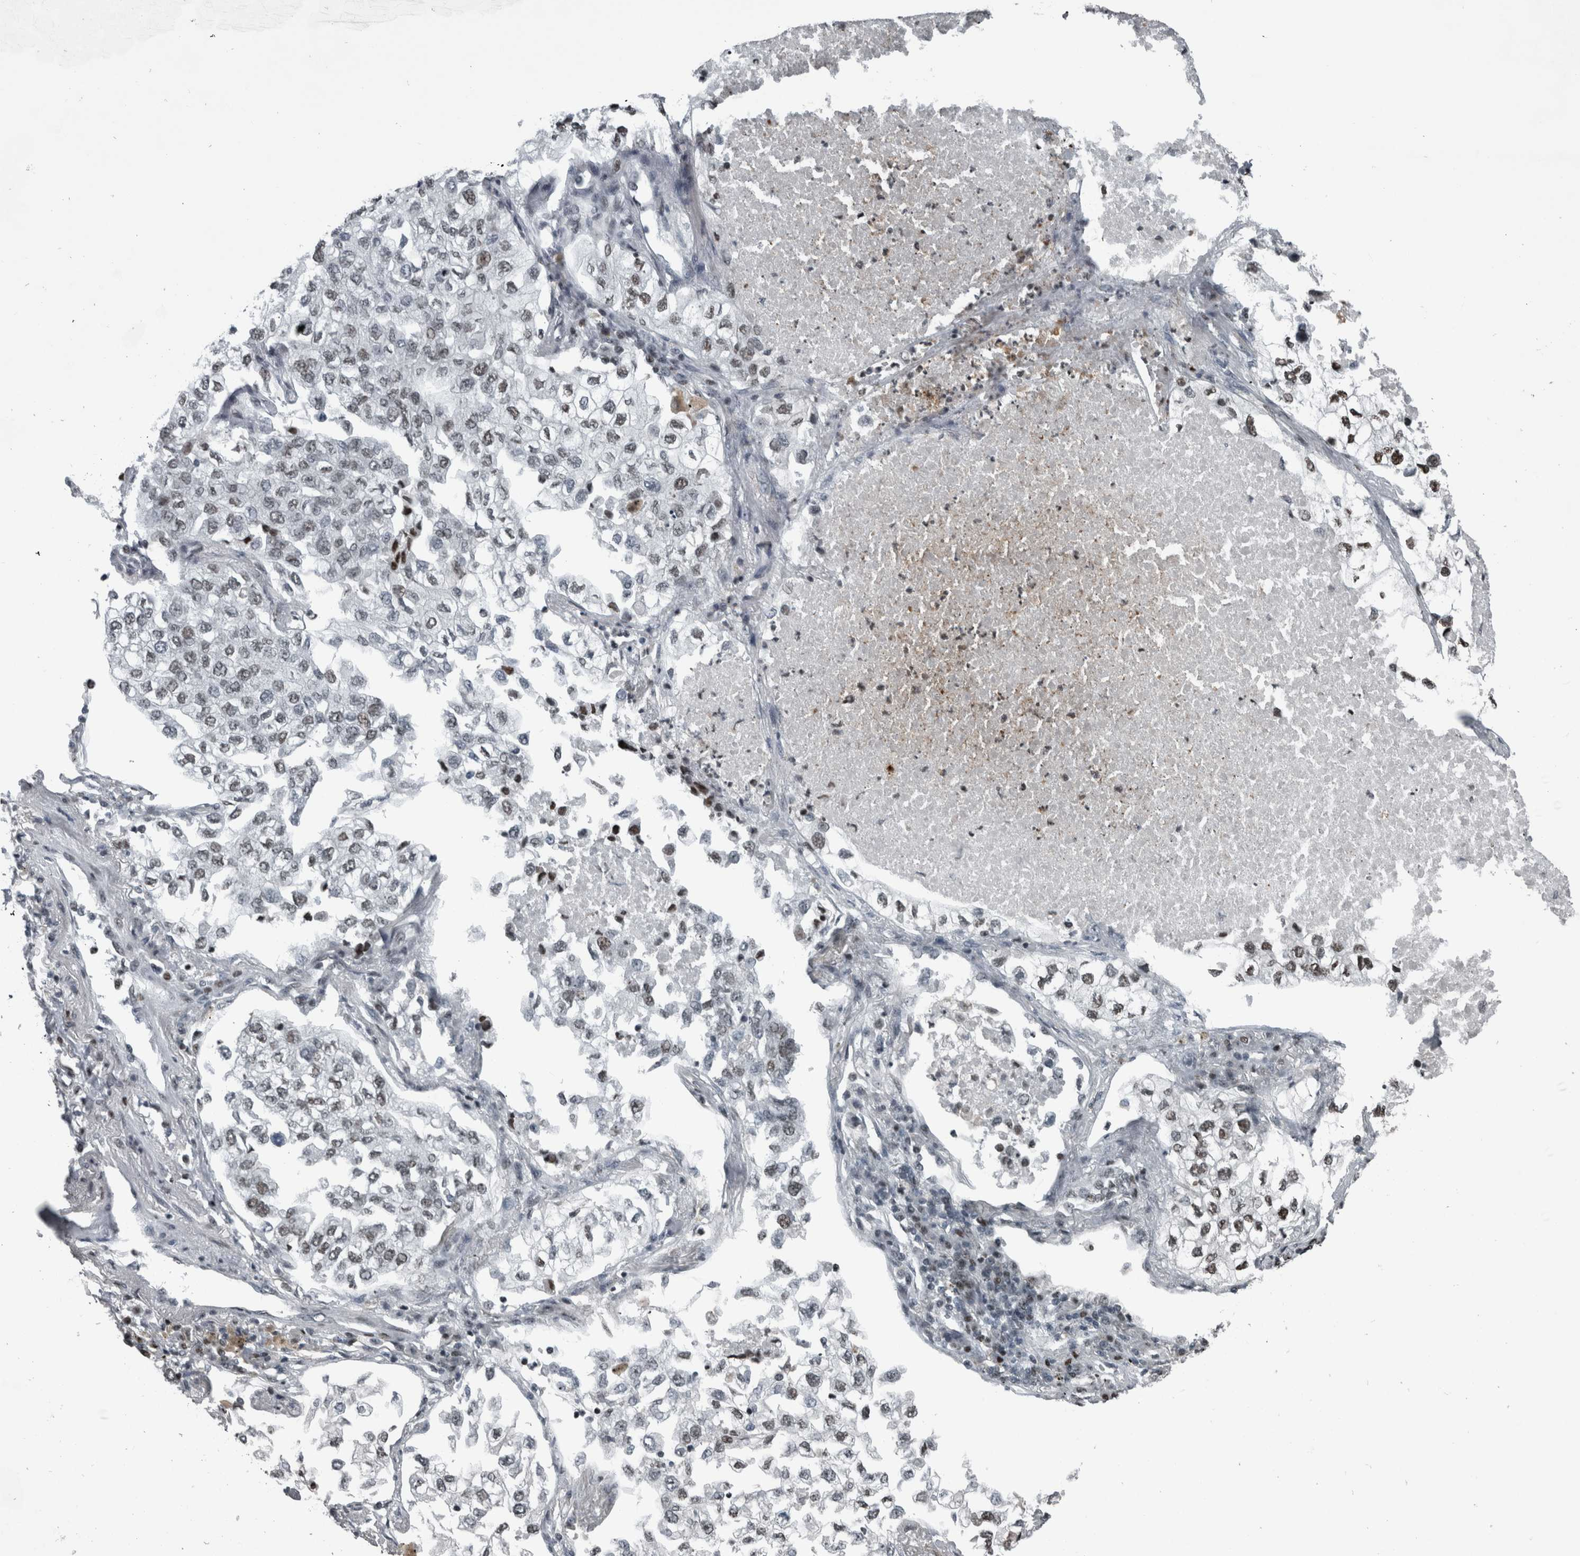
{"staining": {"intensity": "weak", "quantity": ">75%", "location": "nuclear"}, "tissue": "lung cancer", "cell_type": "Tumor cells", "image_type": "cancer", "snomed": [{"axis": "morphology", "description": "Adenocarcinoma, NOS"}, {"axis": "topography", "description": "Lung"}], "caption": "Immunohistochemical staining of adenocarcinoma (lung) exhibits low levels of weak nuclear positivity in about >75% of tumor cells.", "gene": "UNC50", "patient": {"sex": "male", "age": 63}}